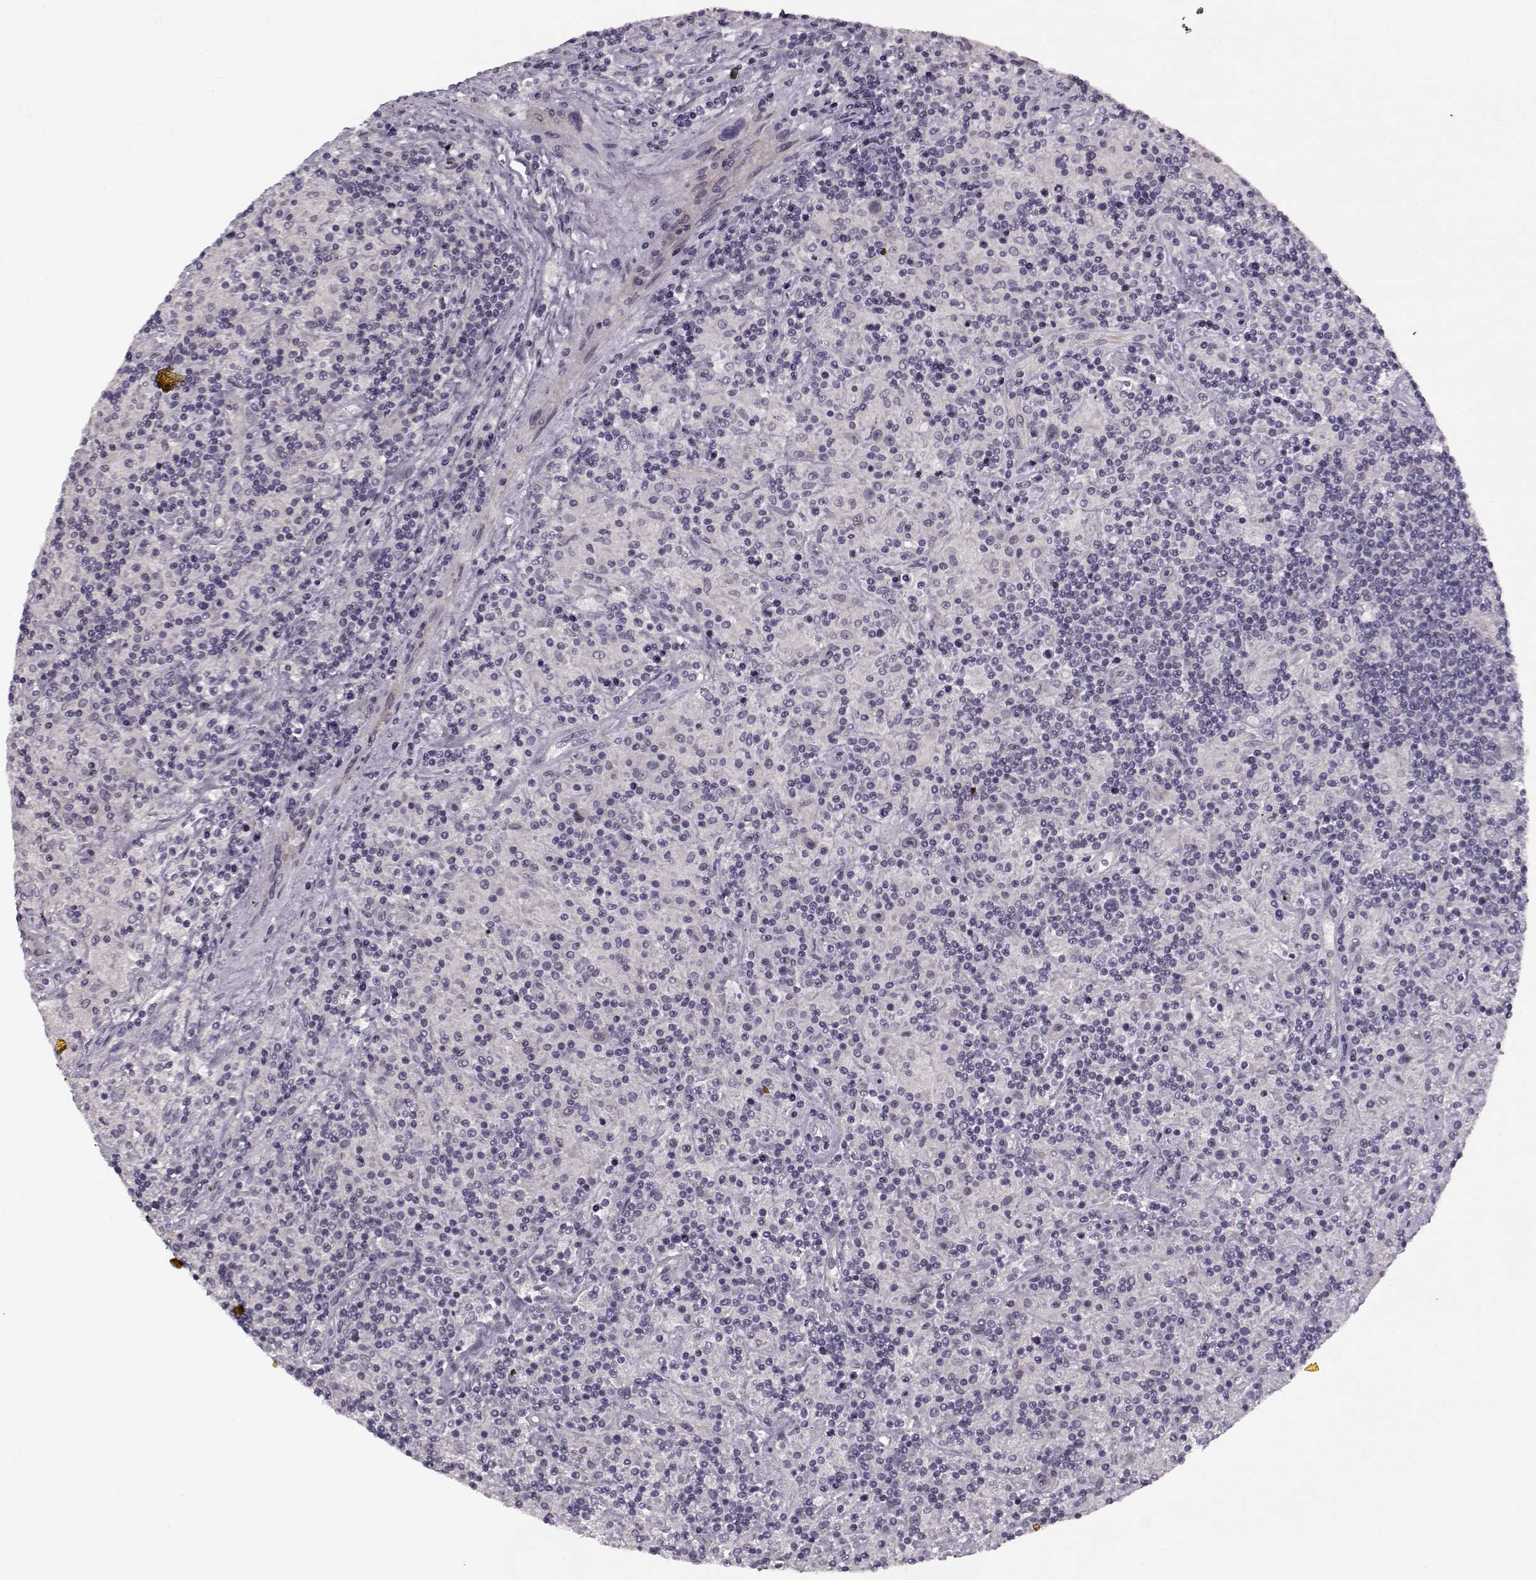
{"staining": {"intensity": "negative", "quantity": "none", "location": "none"}, "tissue": "lymphoma", "cell_type": "Tumor cells", "image_type": "cancer", "snomed": [{"axis": "morphology", "description": "Hodgkin's disease, NOS"}, {"axis": "topography", "description": "Lymph node"}], "caption": "Tumor cells are negative for brown protein staining in Hodgkin's disease. The staining was performed using DAB to visualize the protein expression in brown, while the nuclei were stained in blue with hematoxylin (Magnification: 20x).", "gene": "PNMT", "patient": {"sex": "male", "age": 70}}